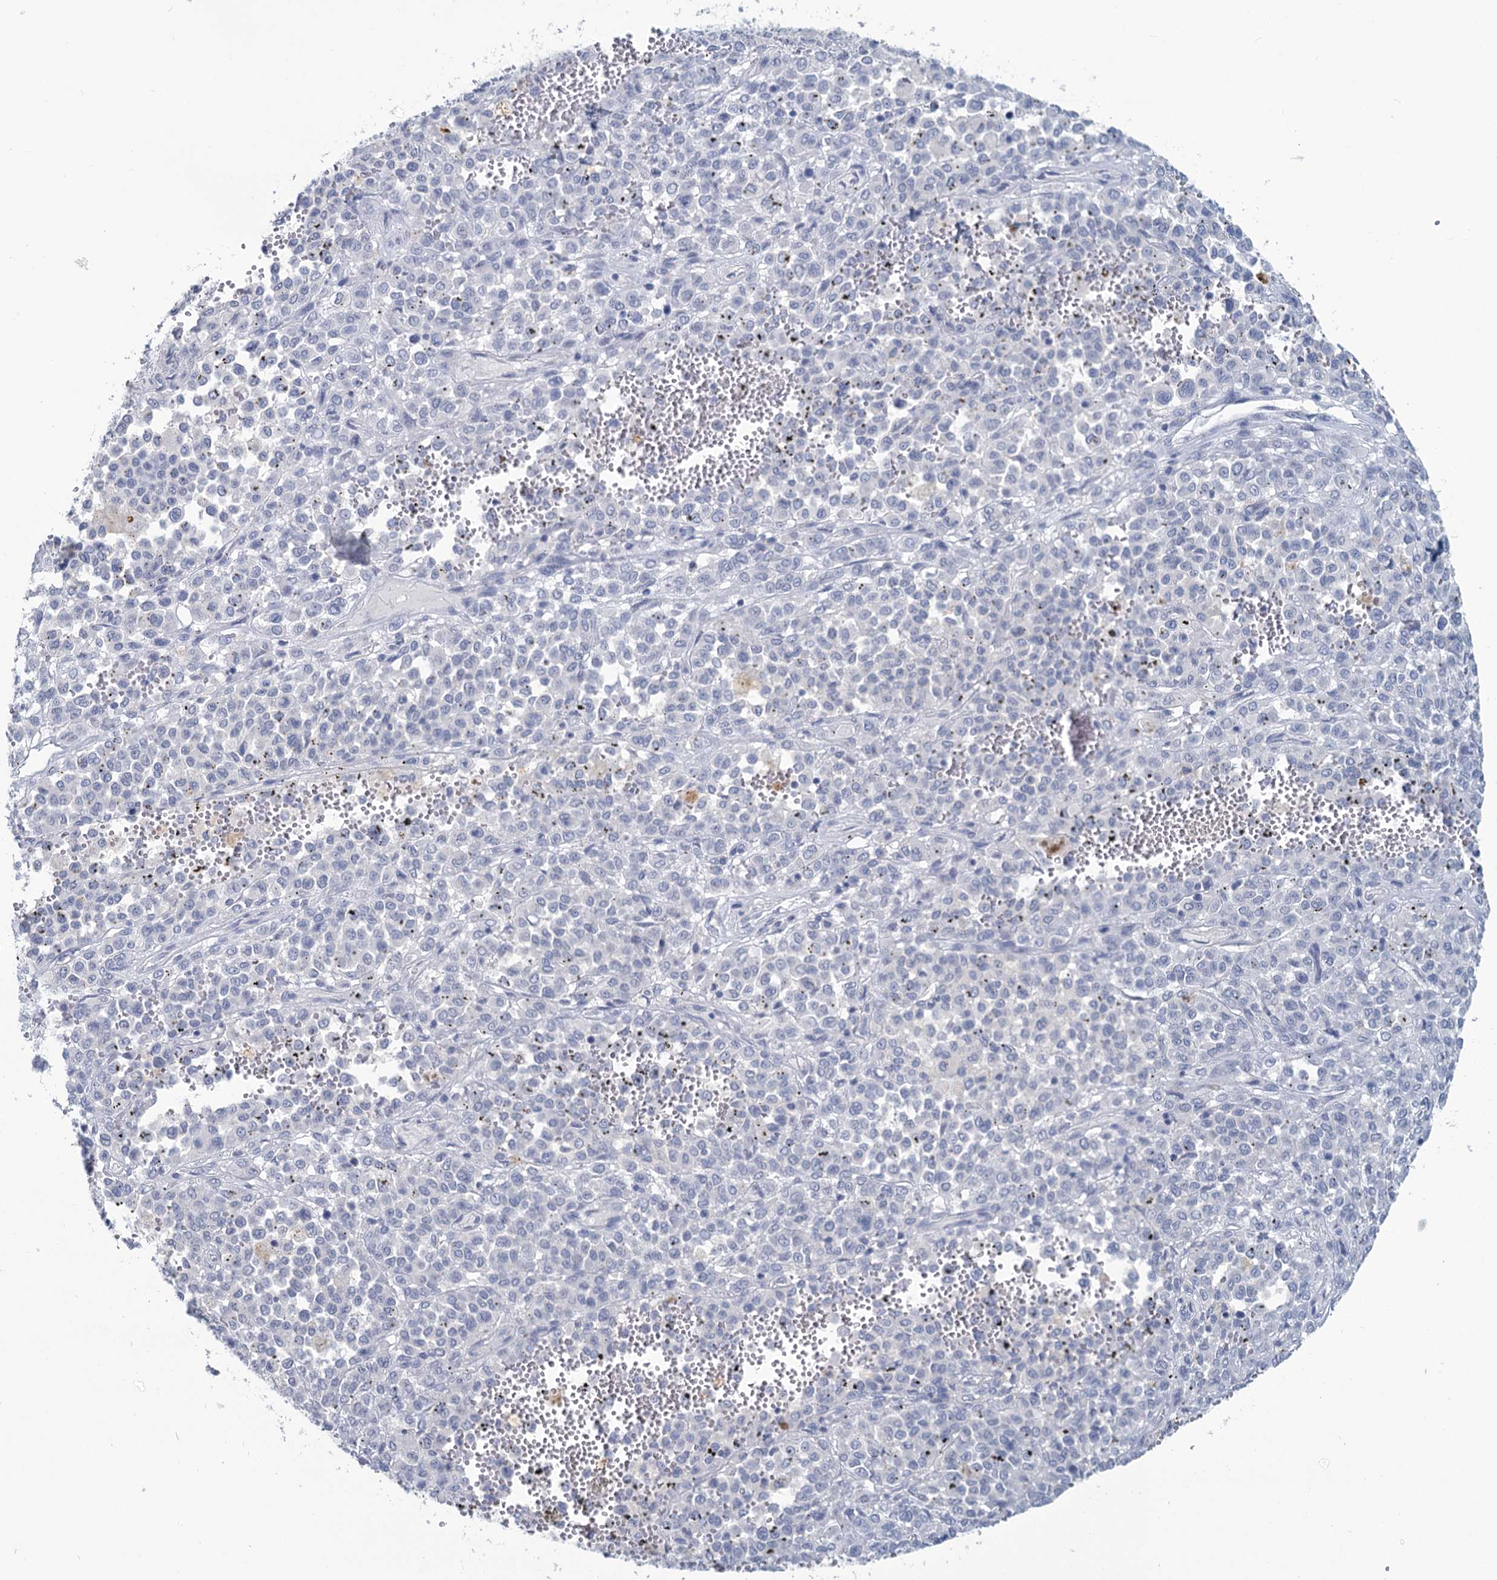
{"staining": {"intensity": "negative", "quantity": "none", "location": "none"}, "tissue": "melanoma", "cell_type": "Tumor cells", "image_type": "cancer", "snomed": [{"axis": "morphology", "description": "Malignant melanoma, Metastatic site"}, {"axis": "topography", "description": "Pancreas"}], "caption": "DAB (3,3'-diaminobenzidine) immunohistochemical staining of melanoma demonstrates no significant staining in tumor cells.", "gene": "CHGA", "patient": {"sex": "female", "age": 30}}